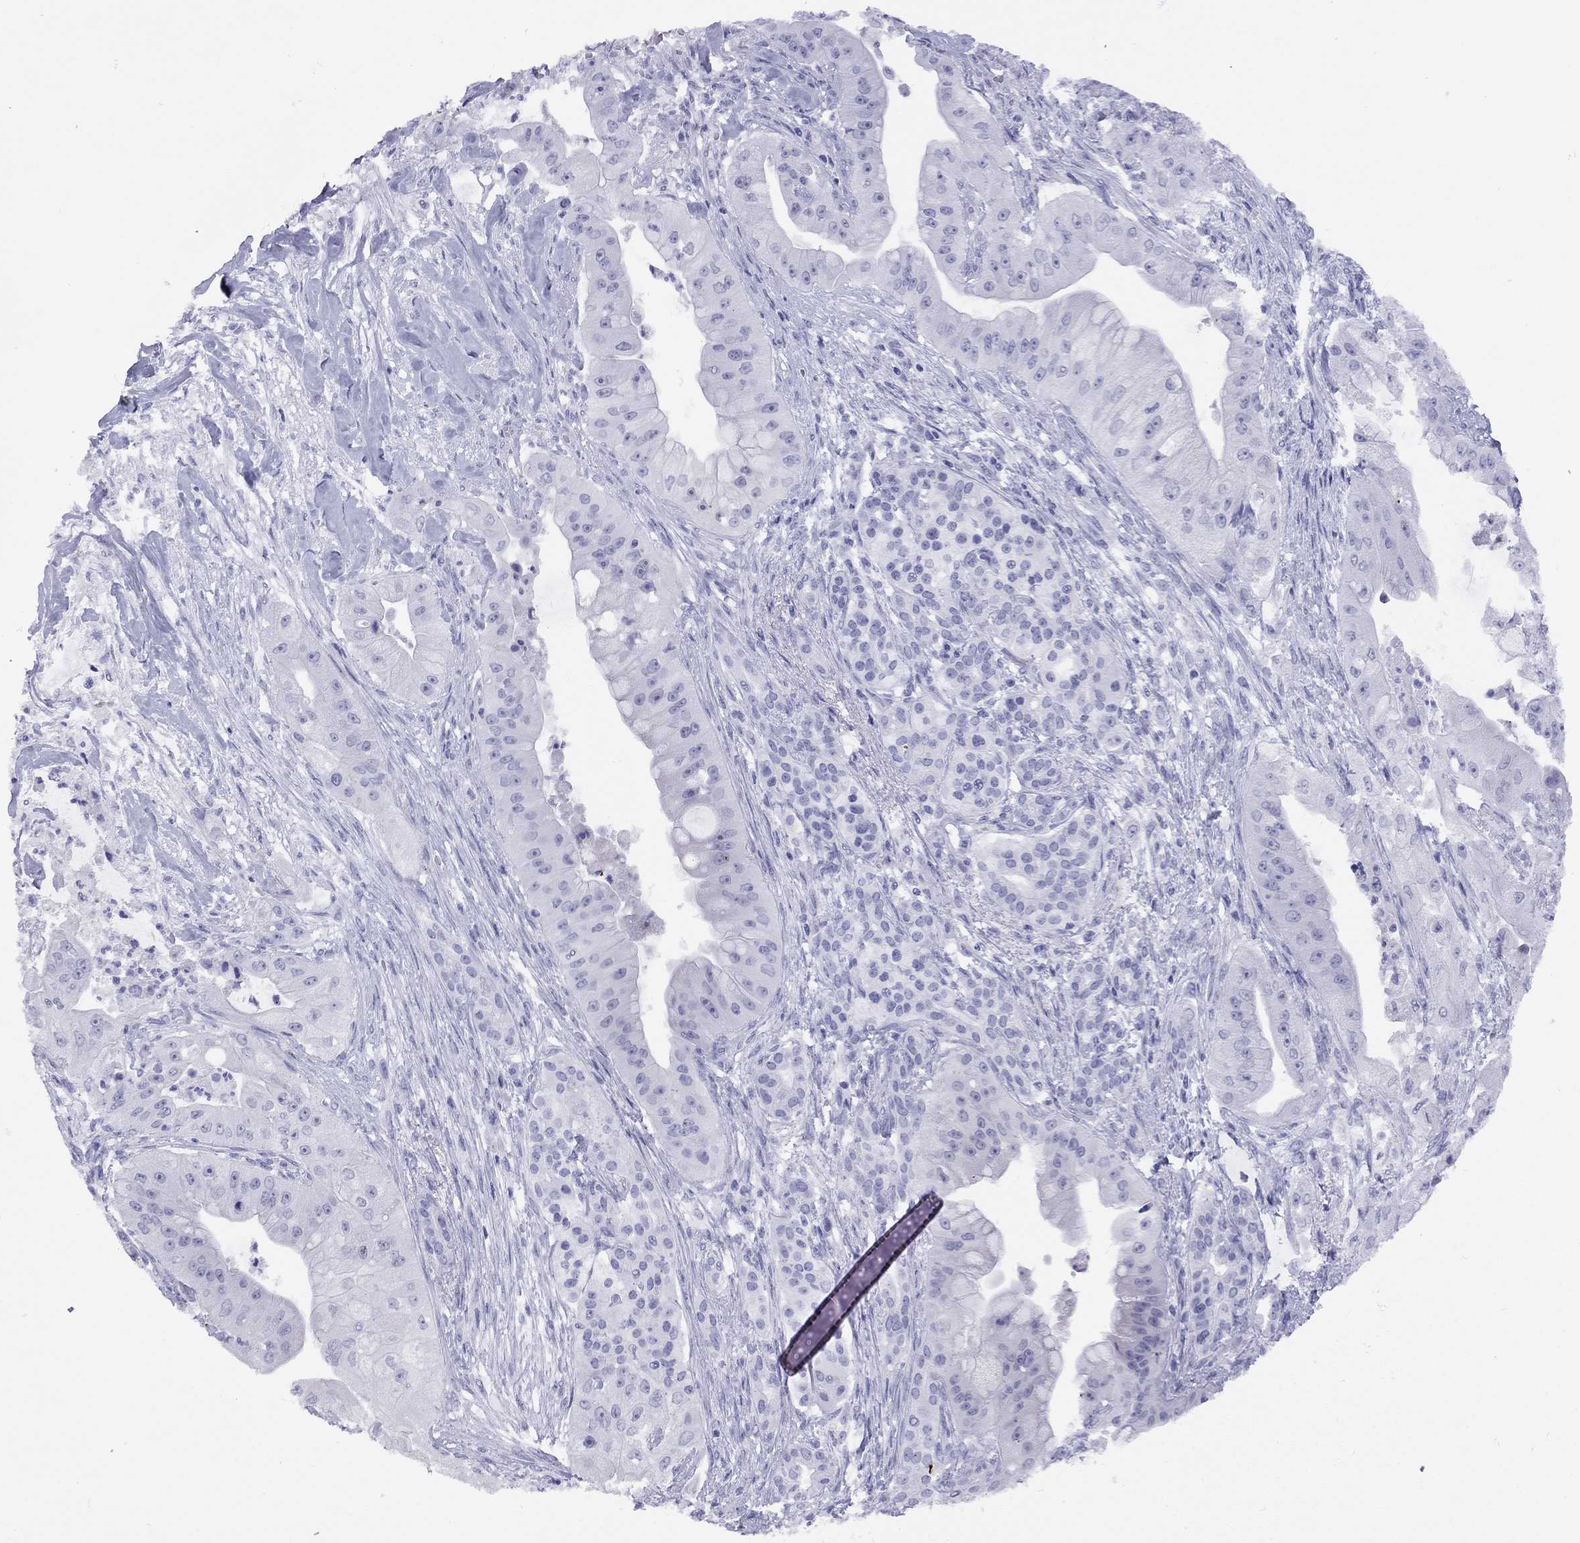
{"staining": {"intensity": "negative", "quantity": "none", "location": "none"}, "tissue": "pancreatic cancer", "cell_type": "Tumor cells", "image_type": "cancer", "snomed": [{"axis": "morphology", "description": "Normal tissue, NOS"}, {"axis": "morphology", "description": "Inflammation, NOS"}, {"axis": "morphology", "description": "Adenocarcinoma, NOS"}, {"axis": "topography", "description": "Pancreas"}], "caption": "Pancreatic cancer (adenocarcinoma) was stained to show a protein in brown. There is no significant staining in tumor cells.", "gene": "LYAR", "patient": {"sex": "male", "age": 57}}